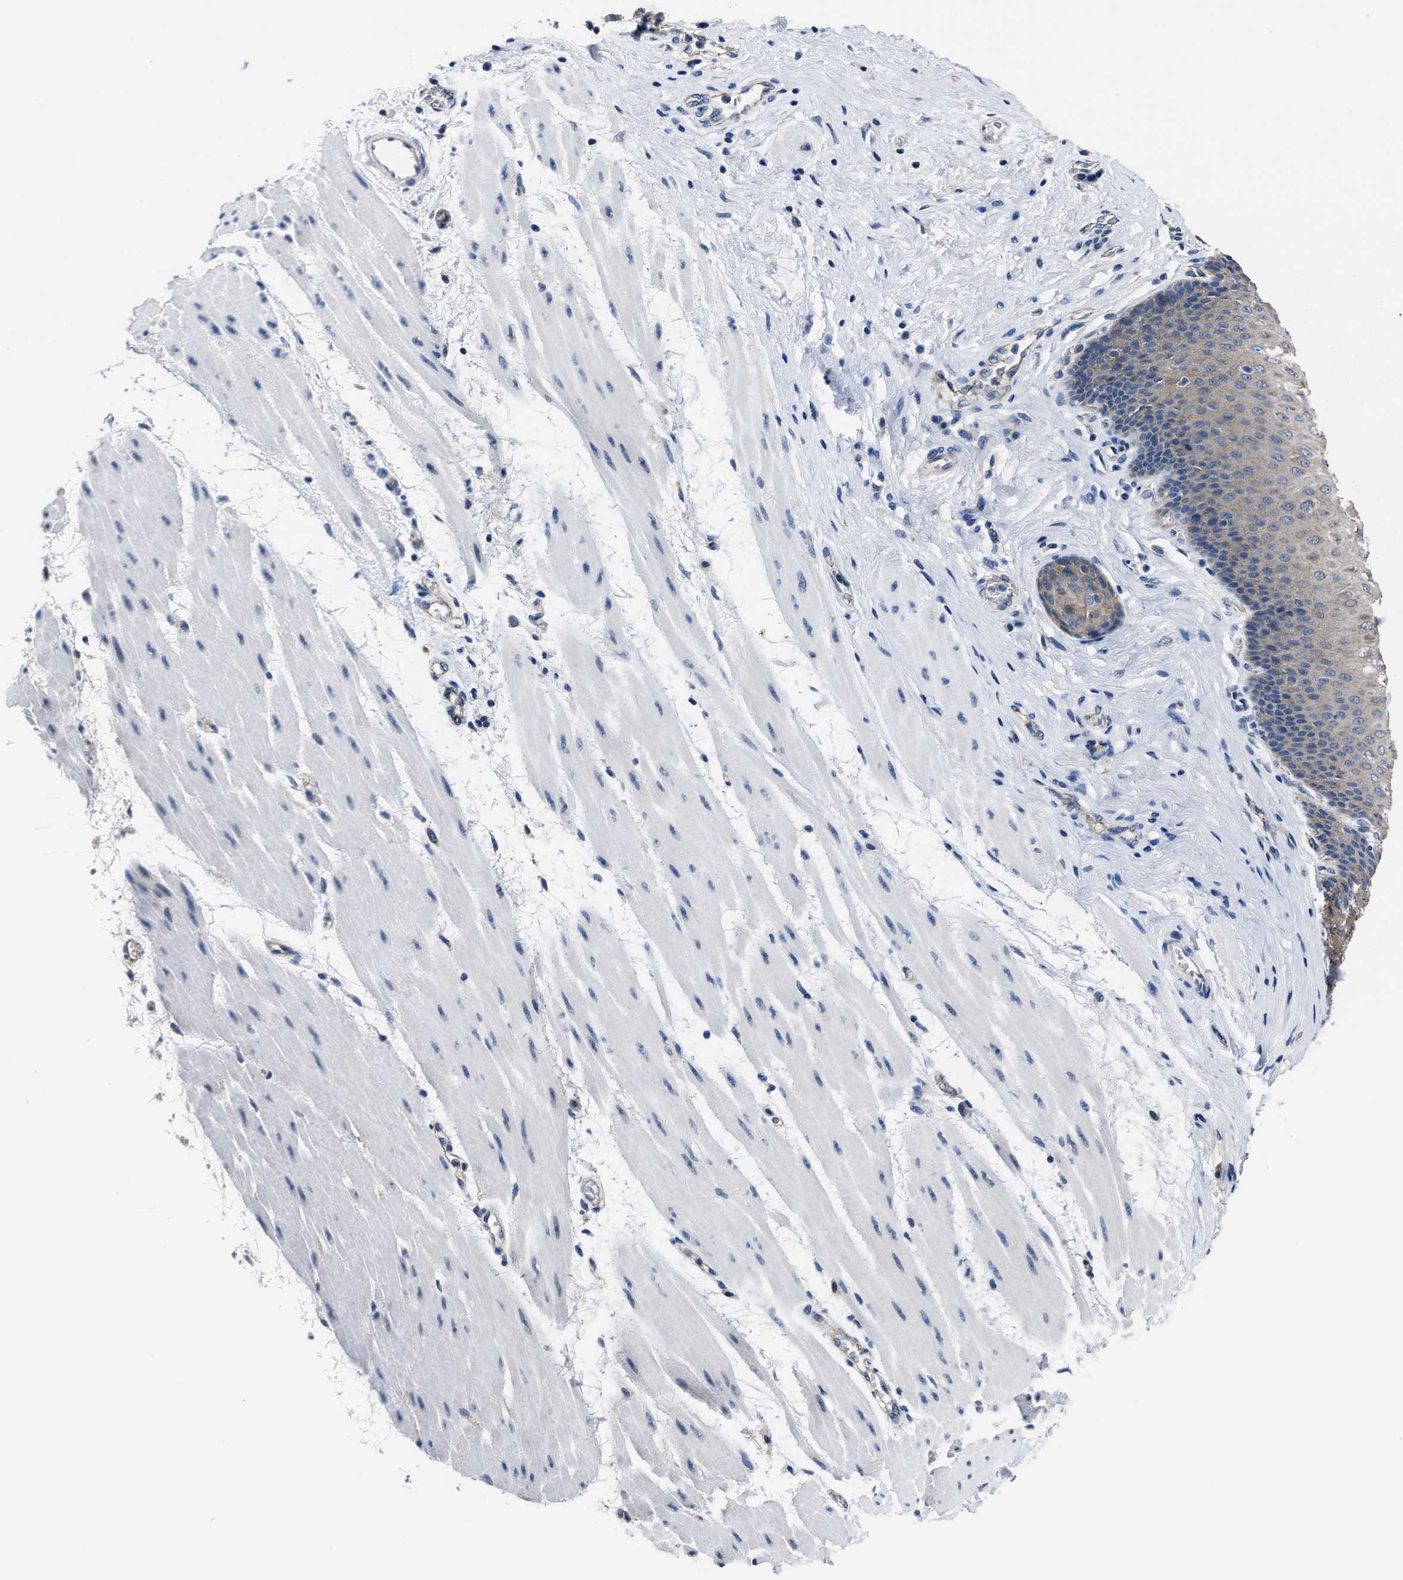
{"staining": {"intensity": "weak", "quantity": ">75%", "location": "cytoplasmic/membranous"}, "tissue": "esophagus", "cell_type": "Squamous epithelial cells", "image_type": "normal", "snomed": [{"axis": "morphology", "description": "Normal tissue, NOS"}, {"axis": "topography", "description": "Esophagus"}], "caption": "Squamous epithelial cells demonstrate weak cytoplasmic/membranous expression in approximately >75% of cells in normal esophagus. The protein is stained brown, and the nuclei are stained in blue (DAB (3,3'-diaminobenzidine) IHC with brightfield microscopy, high magnification).", "gene": "GHITM", "patient": {"sex": "male", "age": 48}}